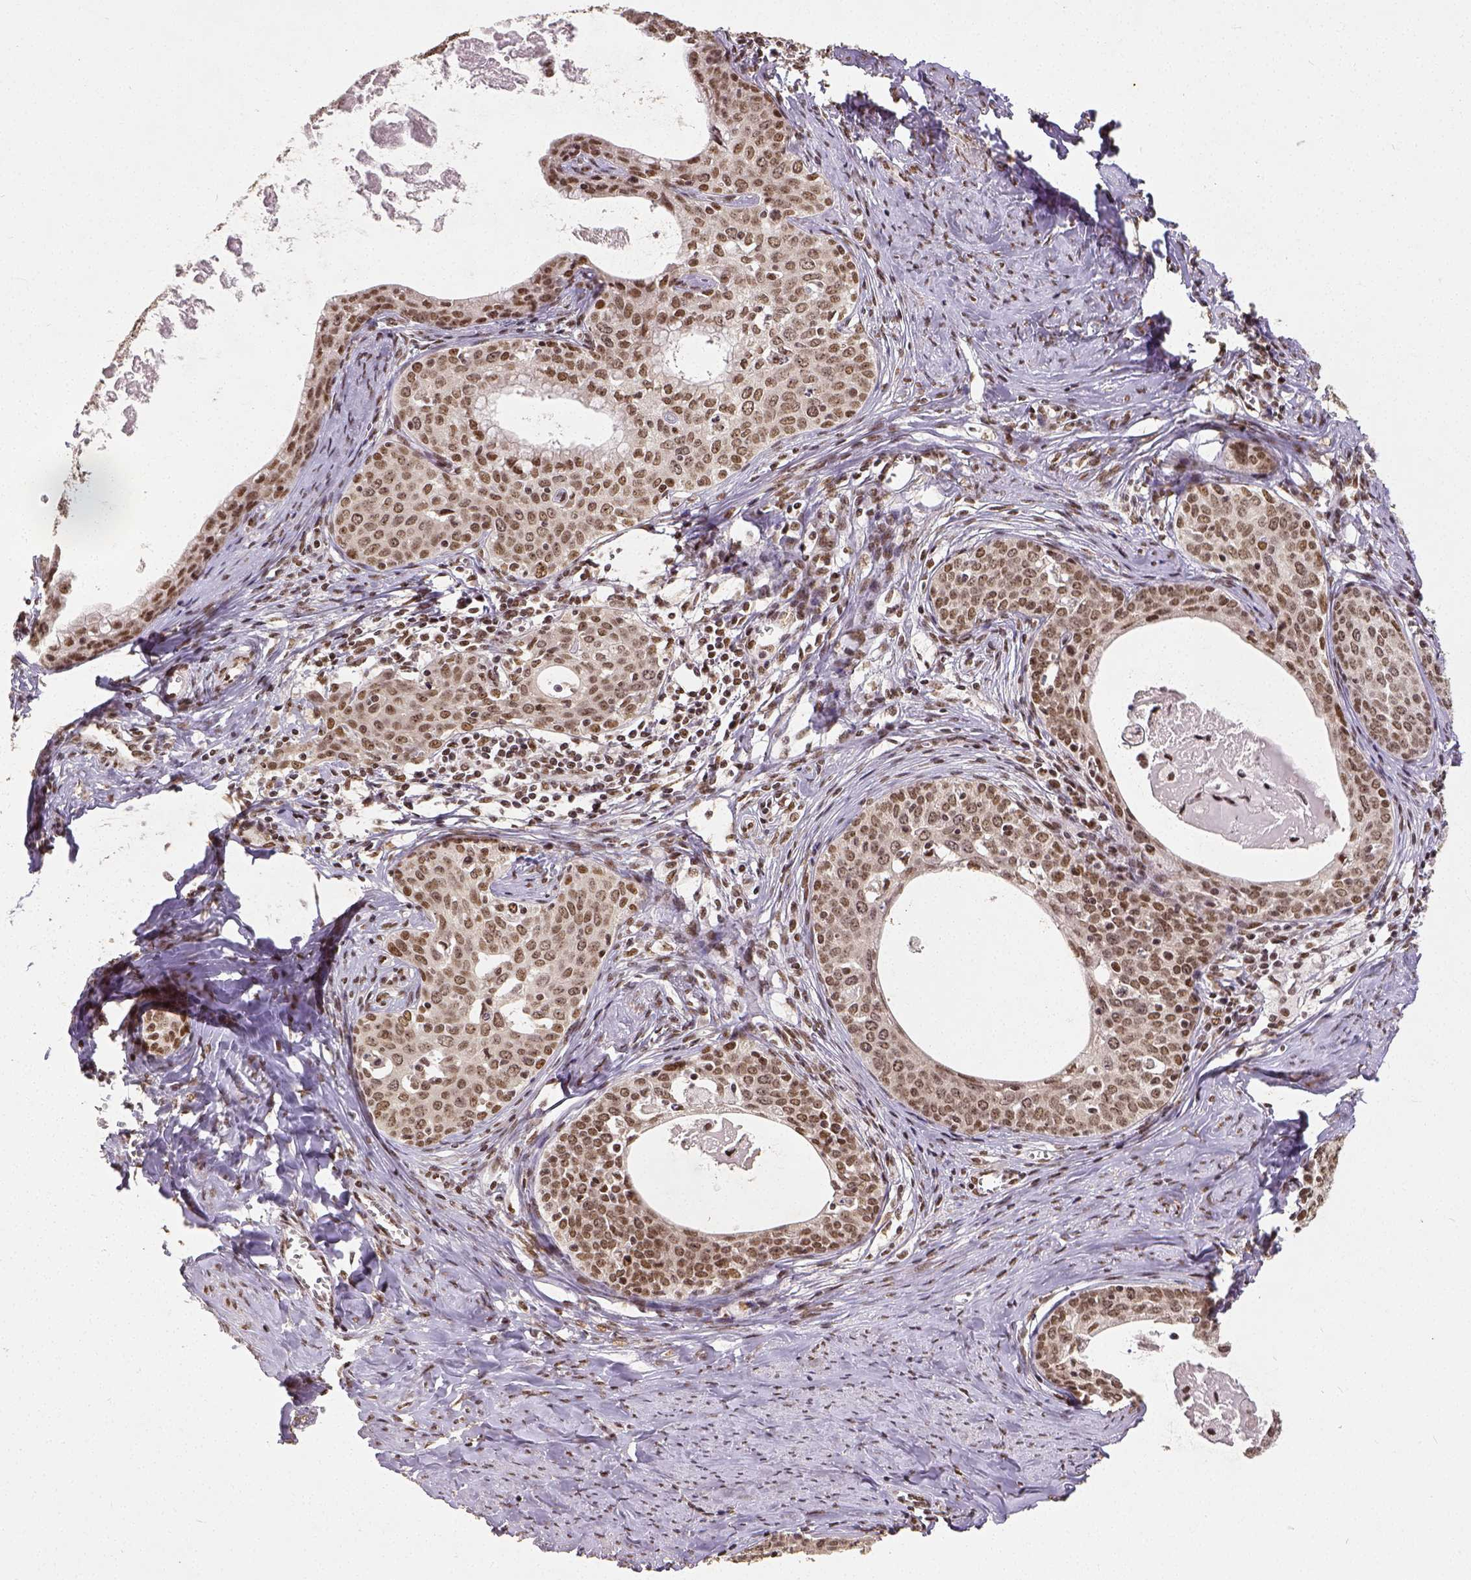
{"staining": {"intensity": "moderate", "quantity": ">75%", "location": "nuclear"}, "tissue": "cervical cancer", "cell_type": "Tumor cells", "image_type": "cancer", "snomed": [{"axis": "morphology", "description": "Squamous cell carcinoma, NOS"}, {"axis": "morphology", "description": "Adenocarcinoma, NOS"}, {"axis": "topography", "description": "Cervix"}], "caption": "Protein staining reveals moderate nuclear positivity in approximately >75% of tumor cells in cervical cancer.", "gene": "ATRX", "patient": {"sex": "female", "age": 52}}